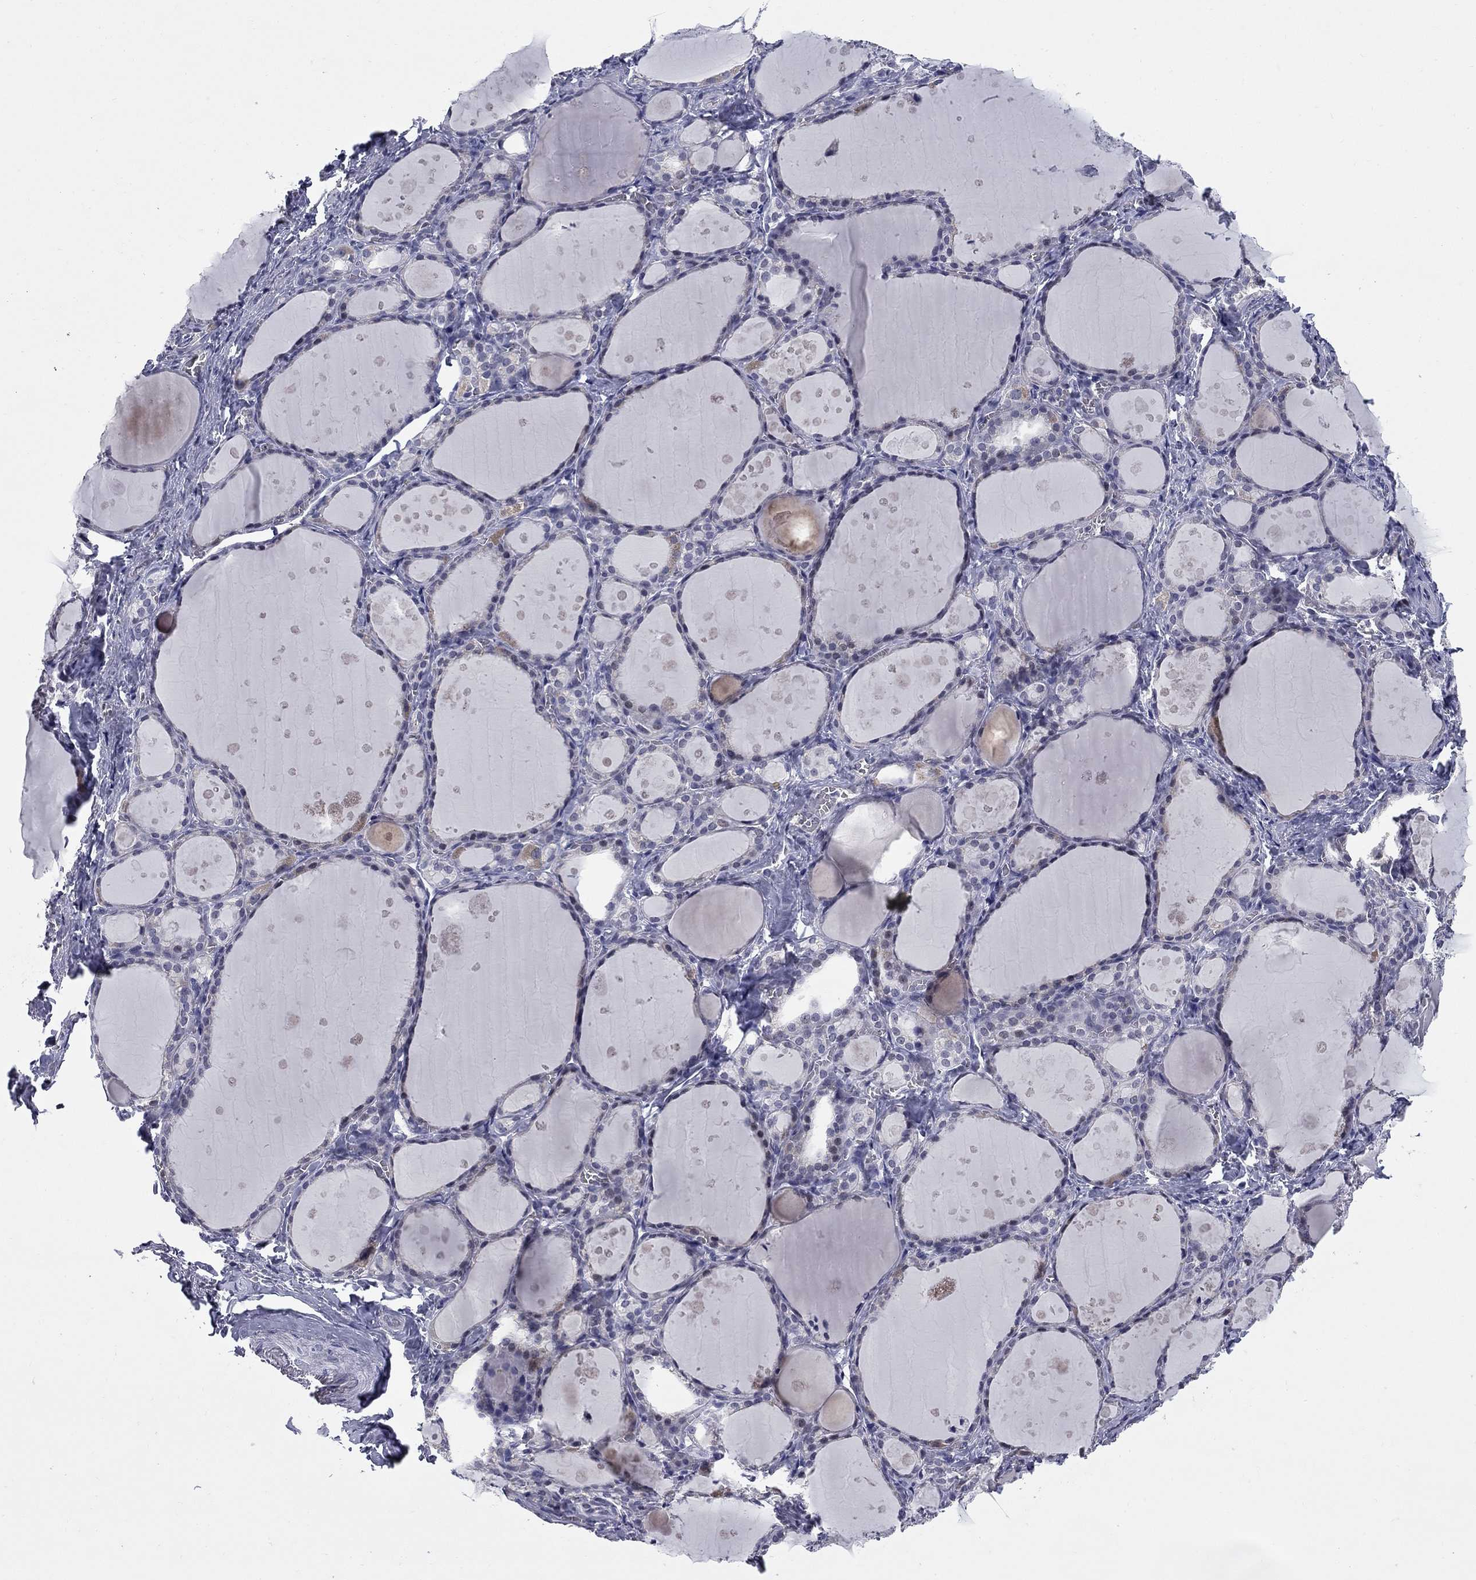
{"staining": {"intensity": "negative", "quantity": "none", "location": "none"}, "tissue": "thyroid gland", "cell_type": "Glandular cells", "image_type": "normal", "snomed": [{"axis": "morphology", "description": "Normal tissue, NOS"}, {"axis": "topography", "description": "Thyroid gland"}], "caption": "Glandular cells show no significant protein positivity in normal thyroid gland. The staining is performed using DAB (3,3'-diaminobenzidine) brown chromogen with nuclei counter-stained in using hematoxylin.", "gene": "HTR4", "patient": {"sex": "male", "age": 68}}